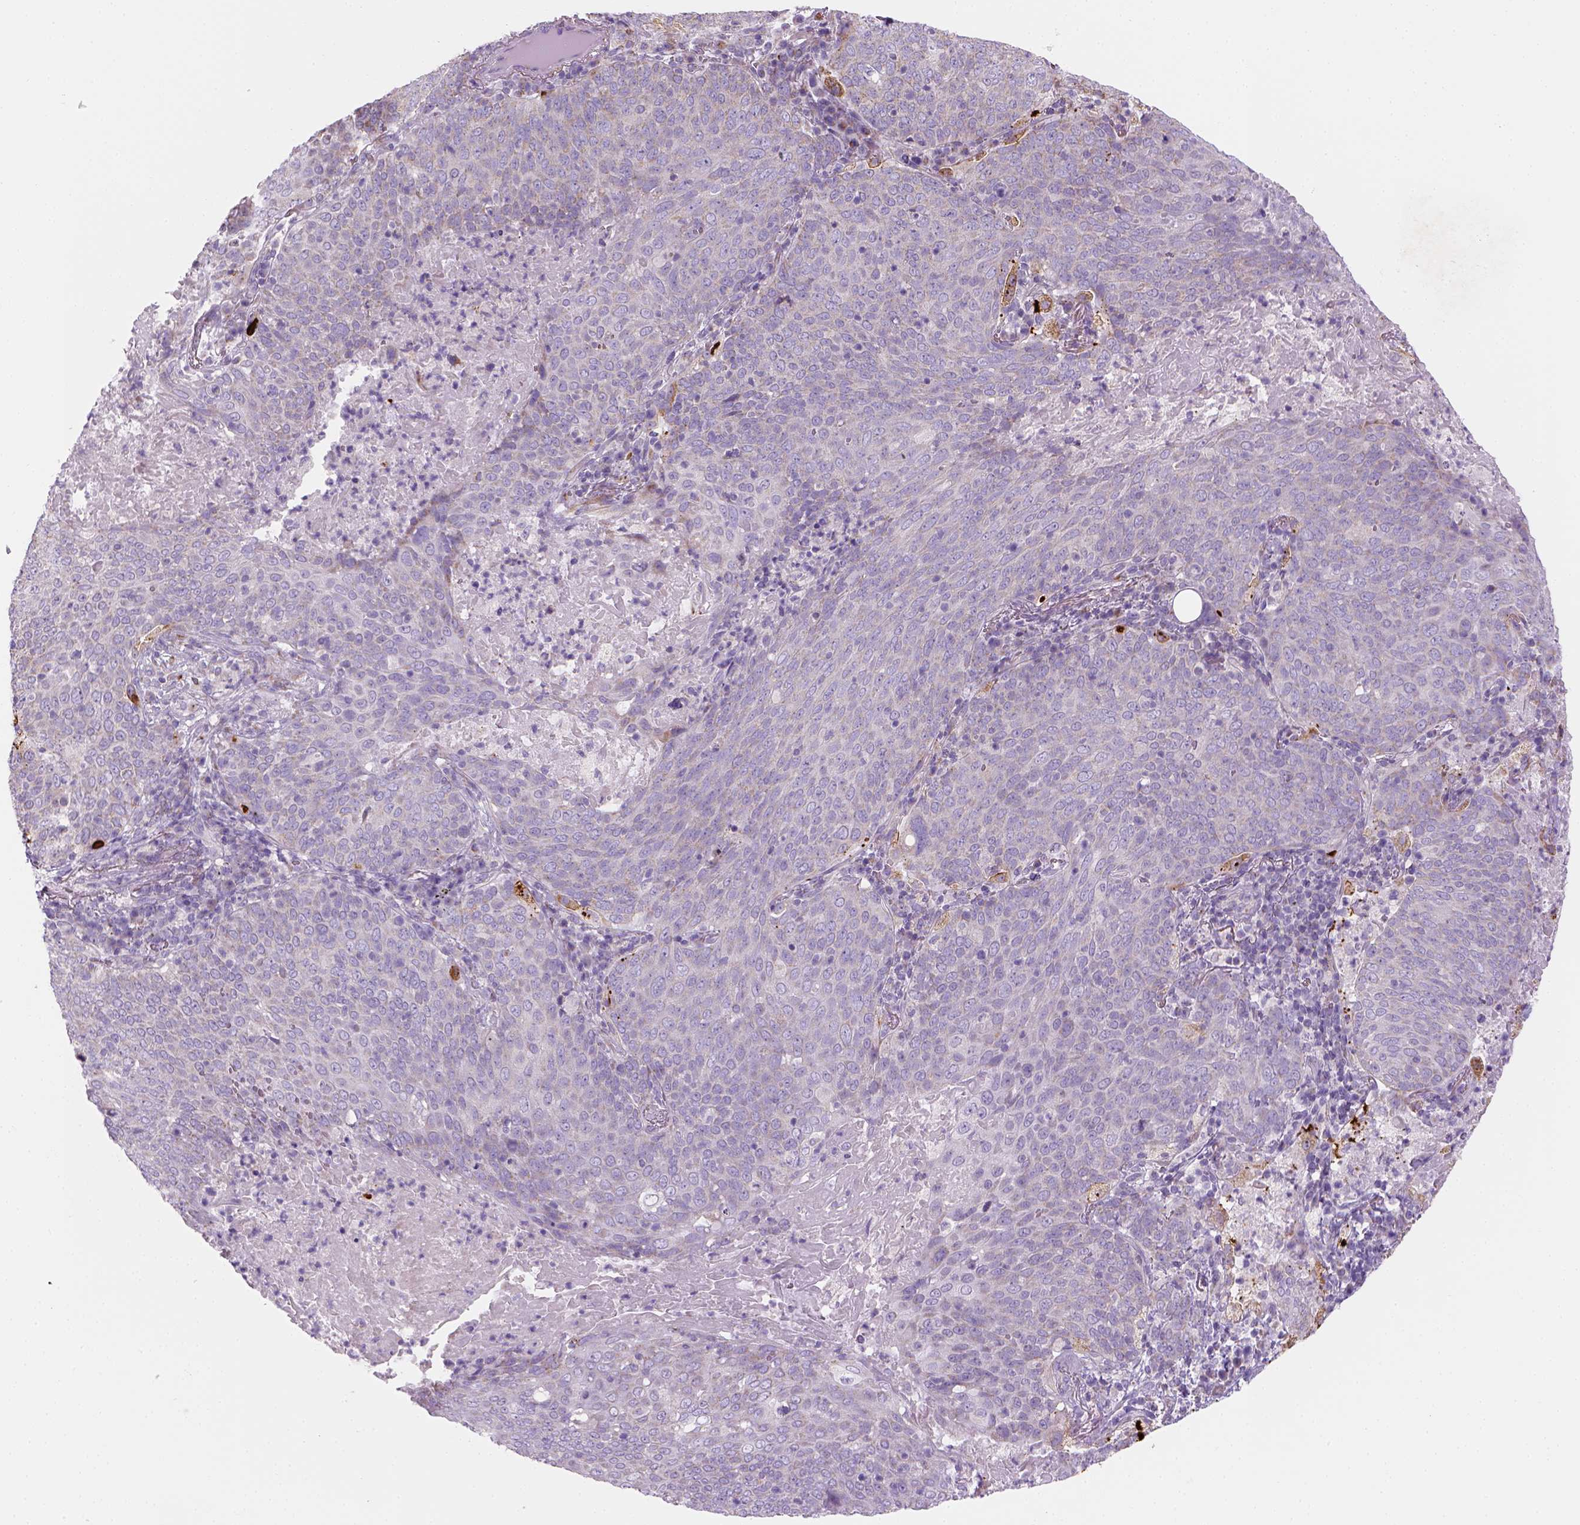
{"staining": {"intensity": "negative", "quantity": "none", "location": "none"}, "tissue": "lung cancer", "cell_type": "Tumor cells", "image_type": "cancer", "snomed": [{"axis": "morphology", "description": "Squamous cell carcinoma, NOS"}, {"axis": "topography", "description": "Lung"}], "caption": "DAB immunohistochemical staining of human squamous cell carcinoma (lung) displays no significant expression in tumor cells.", "gene": "CES2", "patient": {"sex": "male", "age": 82}}